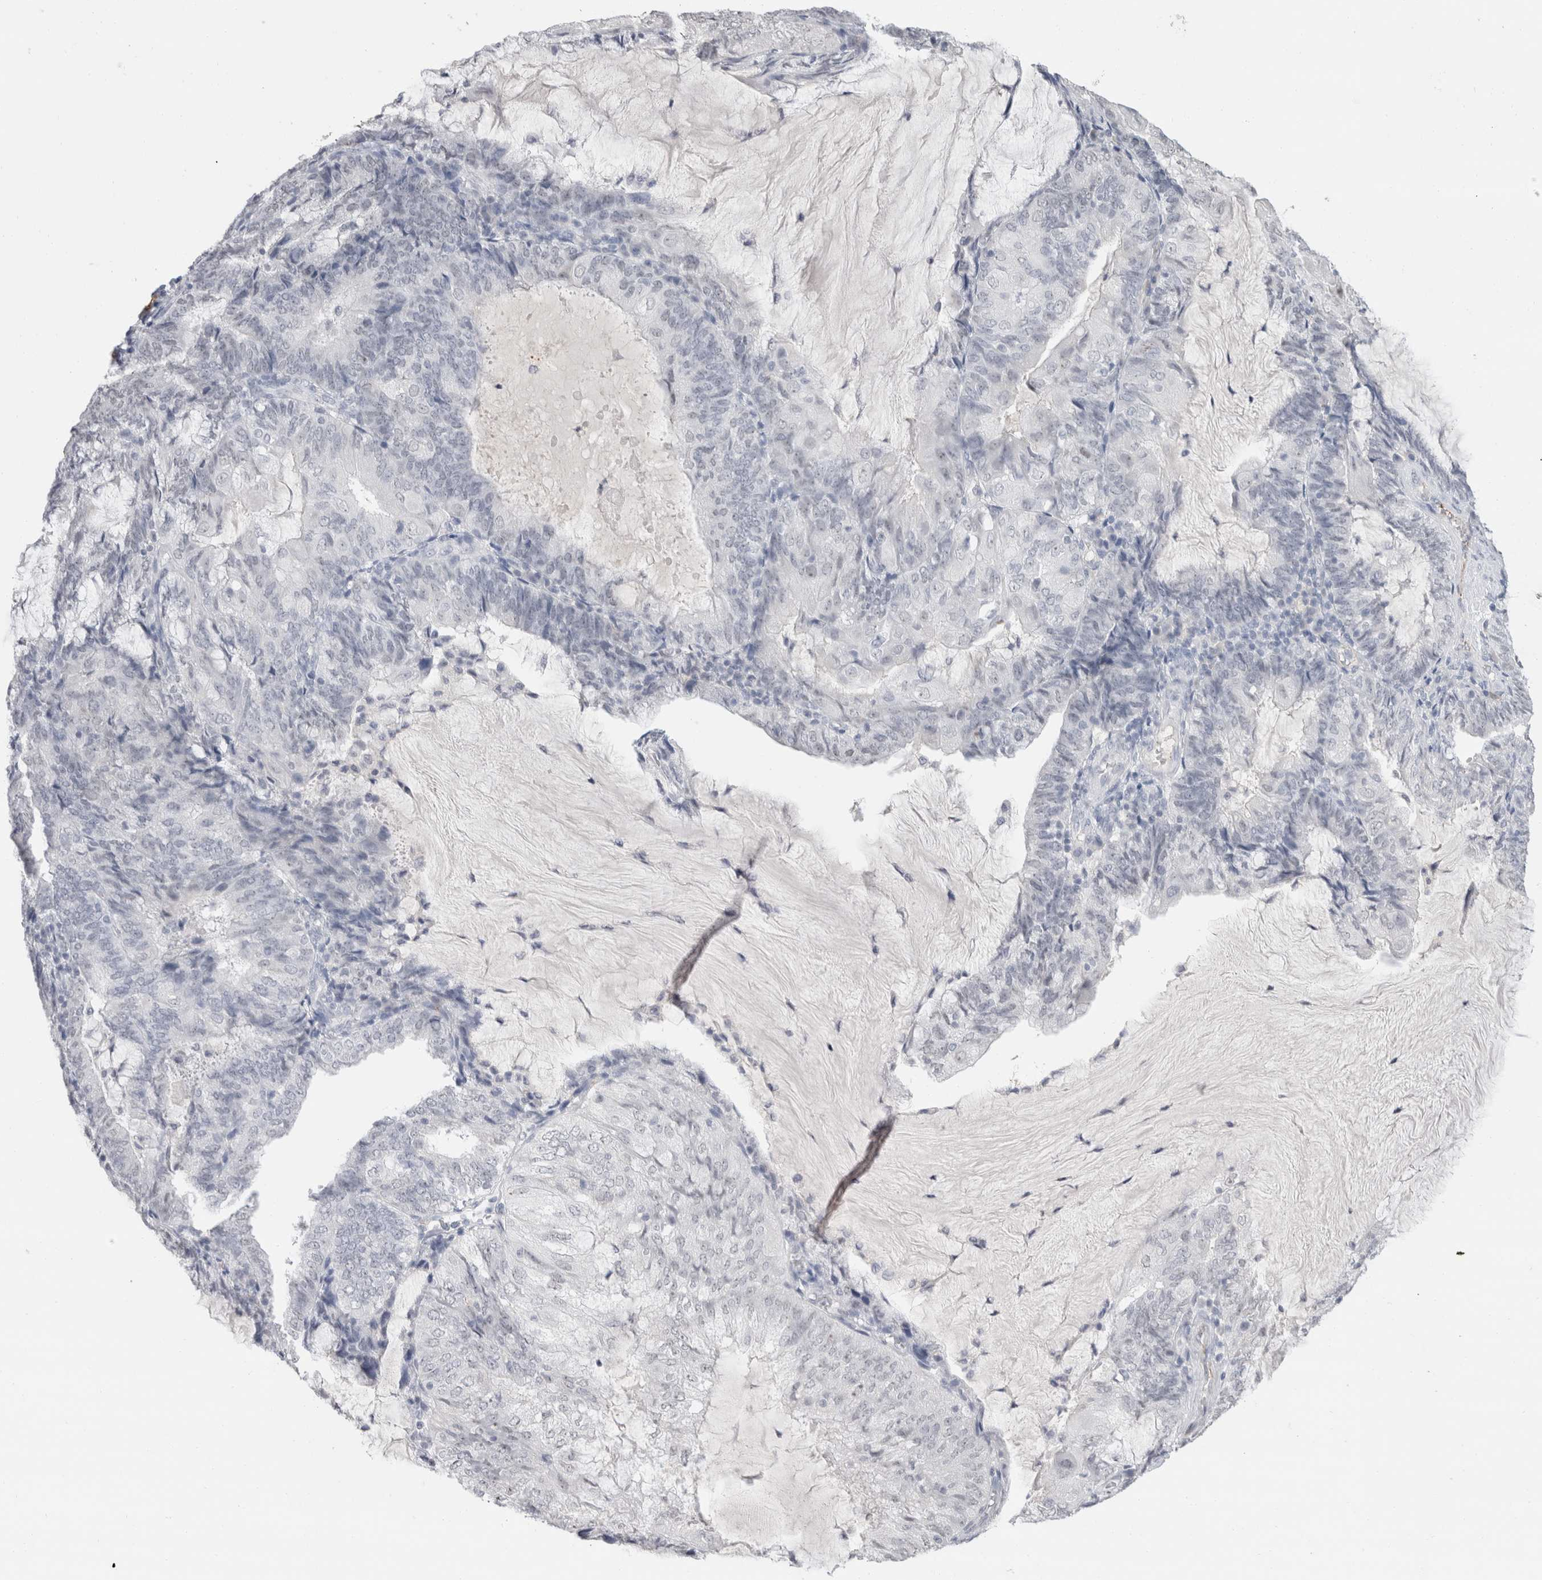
{"staining": {"intensity": "negative", "quantity": "none", "location": "none"}, "tissue": "endometrial cancer", "cell_type": "Tumor cells", "image_type": "cancer", "snomed": [{"axis": "morphology", "description": "Adenocarcinoma, NOS"}, {"axis": "topography", "description": "Endometrium"}], "caption": "Immunohistochemical staining of human endometrial cancer (adenocarcinoma) shows no significant staining in tumor cells.", "gene": "CADM3", "patient": {"sex": "female", "age": 81}}